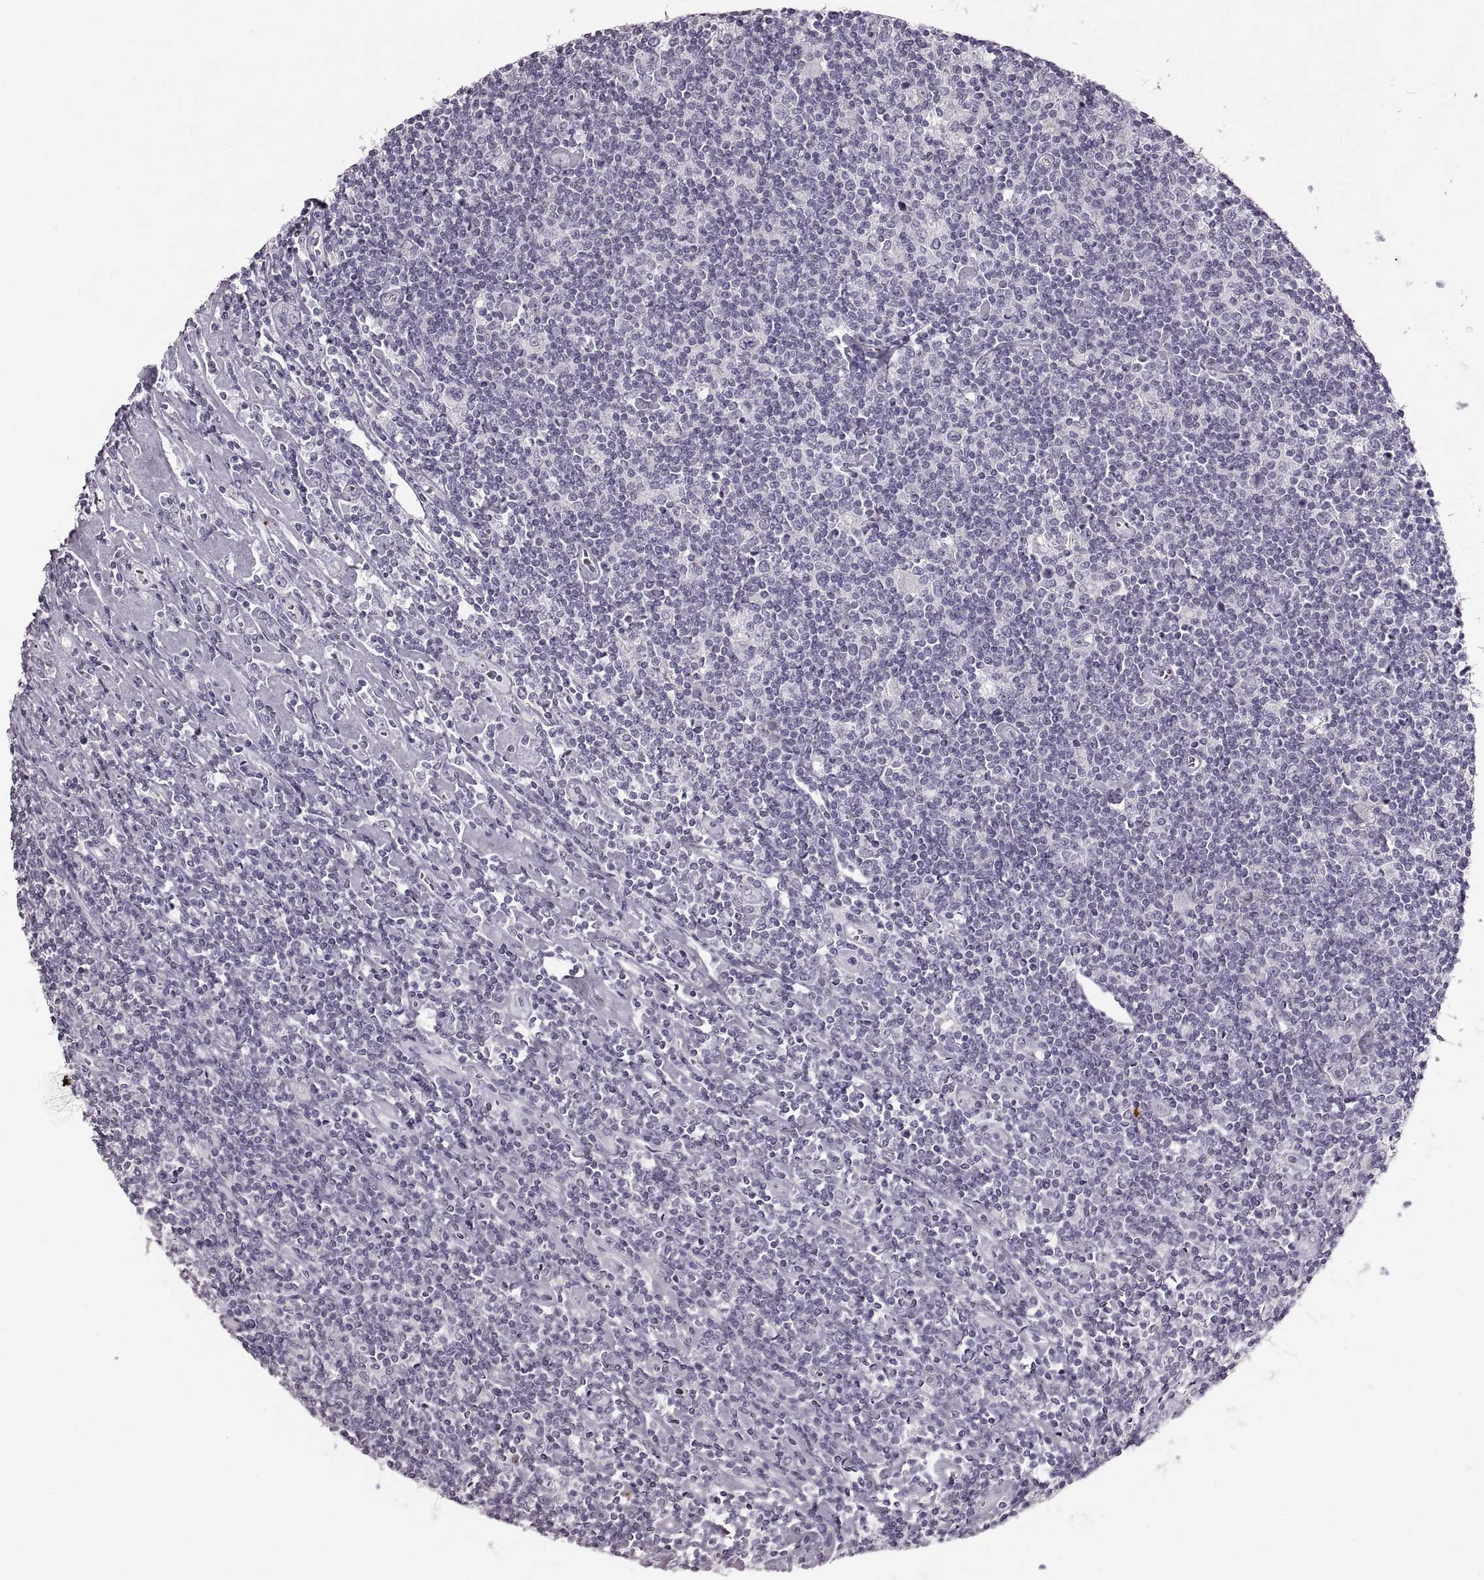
{"staining": {"intensity": "negative", "quantity": "none", "location": "none"}, "tissue": "lymphoma", "cell_type": "Tumor cells", "image_type": "cancer", "snomed": [{"axis": "morphology", "description": "Hodgkin's disease, NOS"}, {"axis": "topography", "description": "Lymph node"}], "caption": "Image shows no protein staining in tumor cells of lymphoma tissue.", "gene": "CNTN1", "patient": {"sex": "male", "age": 40}}